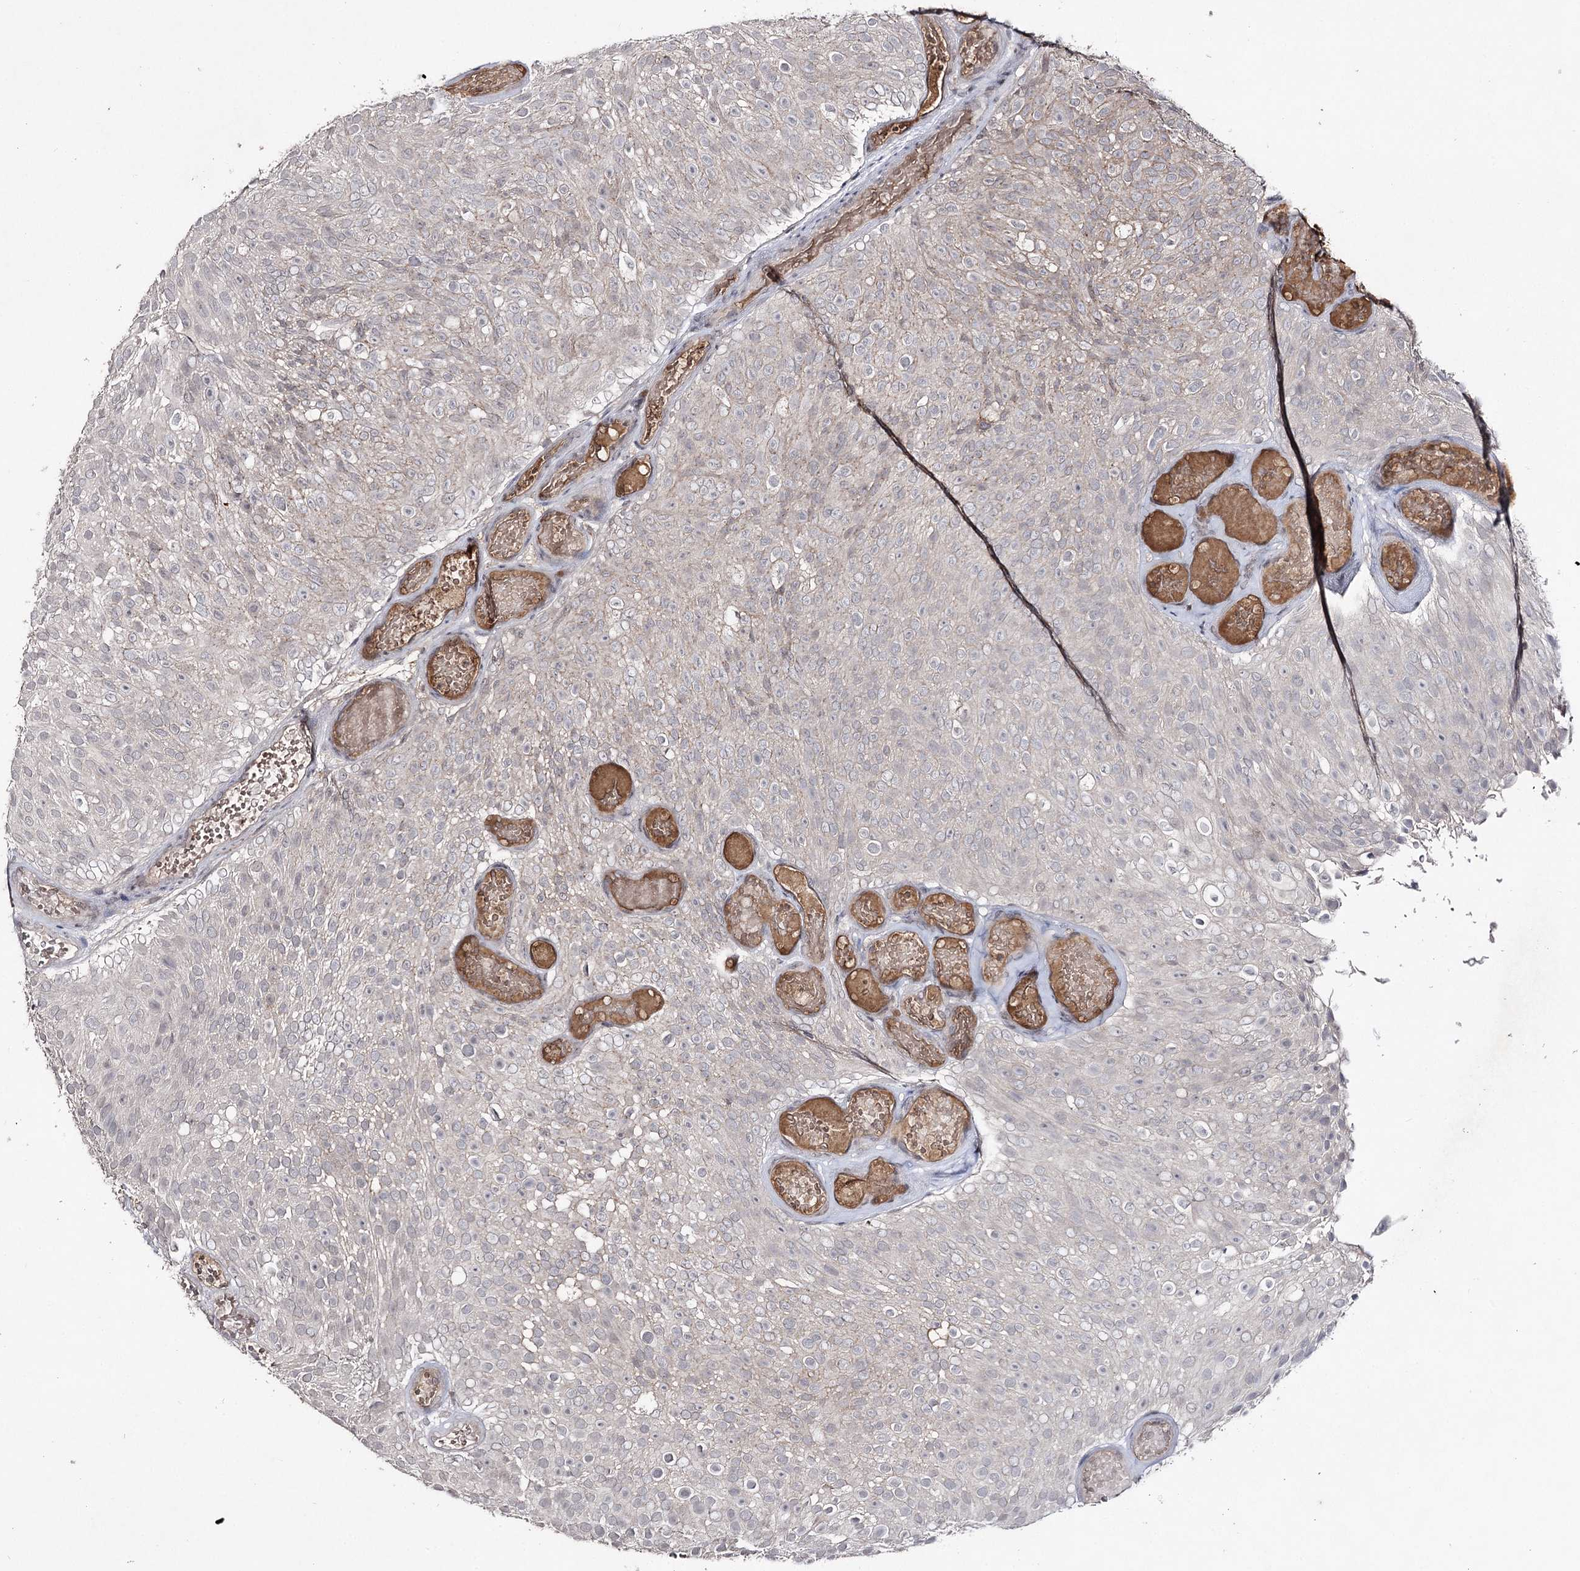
{"staining": {"intensity": "negative", "quantity": "none", "location": "none"}, "tissue": "urothelial cancer", "cell_type": "Tumor cells", "image_type": "cancer", "snomed": [{"axis": "morphology", "description": "Urothelial carcinoma, Low grade"}, {"axis": "topography", "description": "Urinary bladder"}], "caption": "A high-resolution image shows IHC staining of low-grade urothelial carcinoma, which exhibits no significant expression in tumor cells.", "gene": "SYNGR3", "patient": {"sex": "male", "age": 78}}